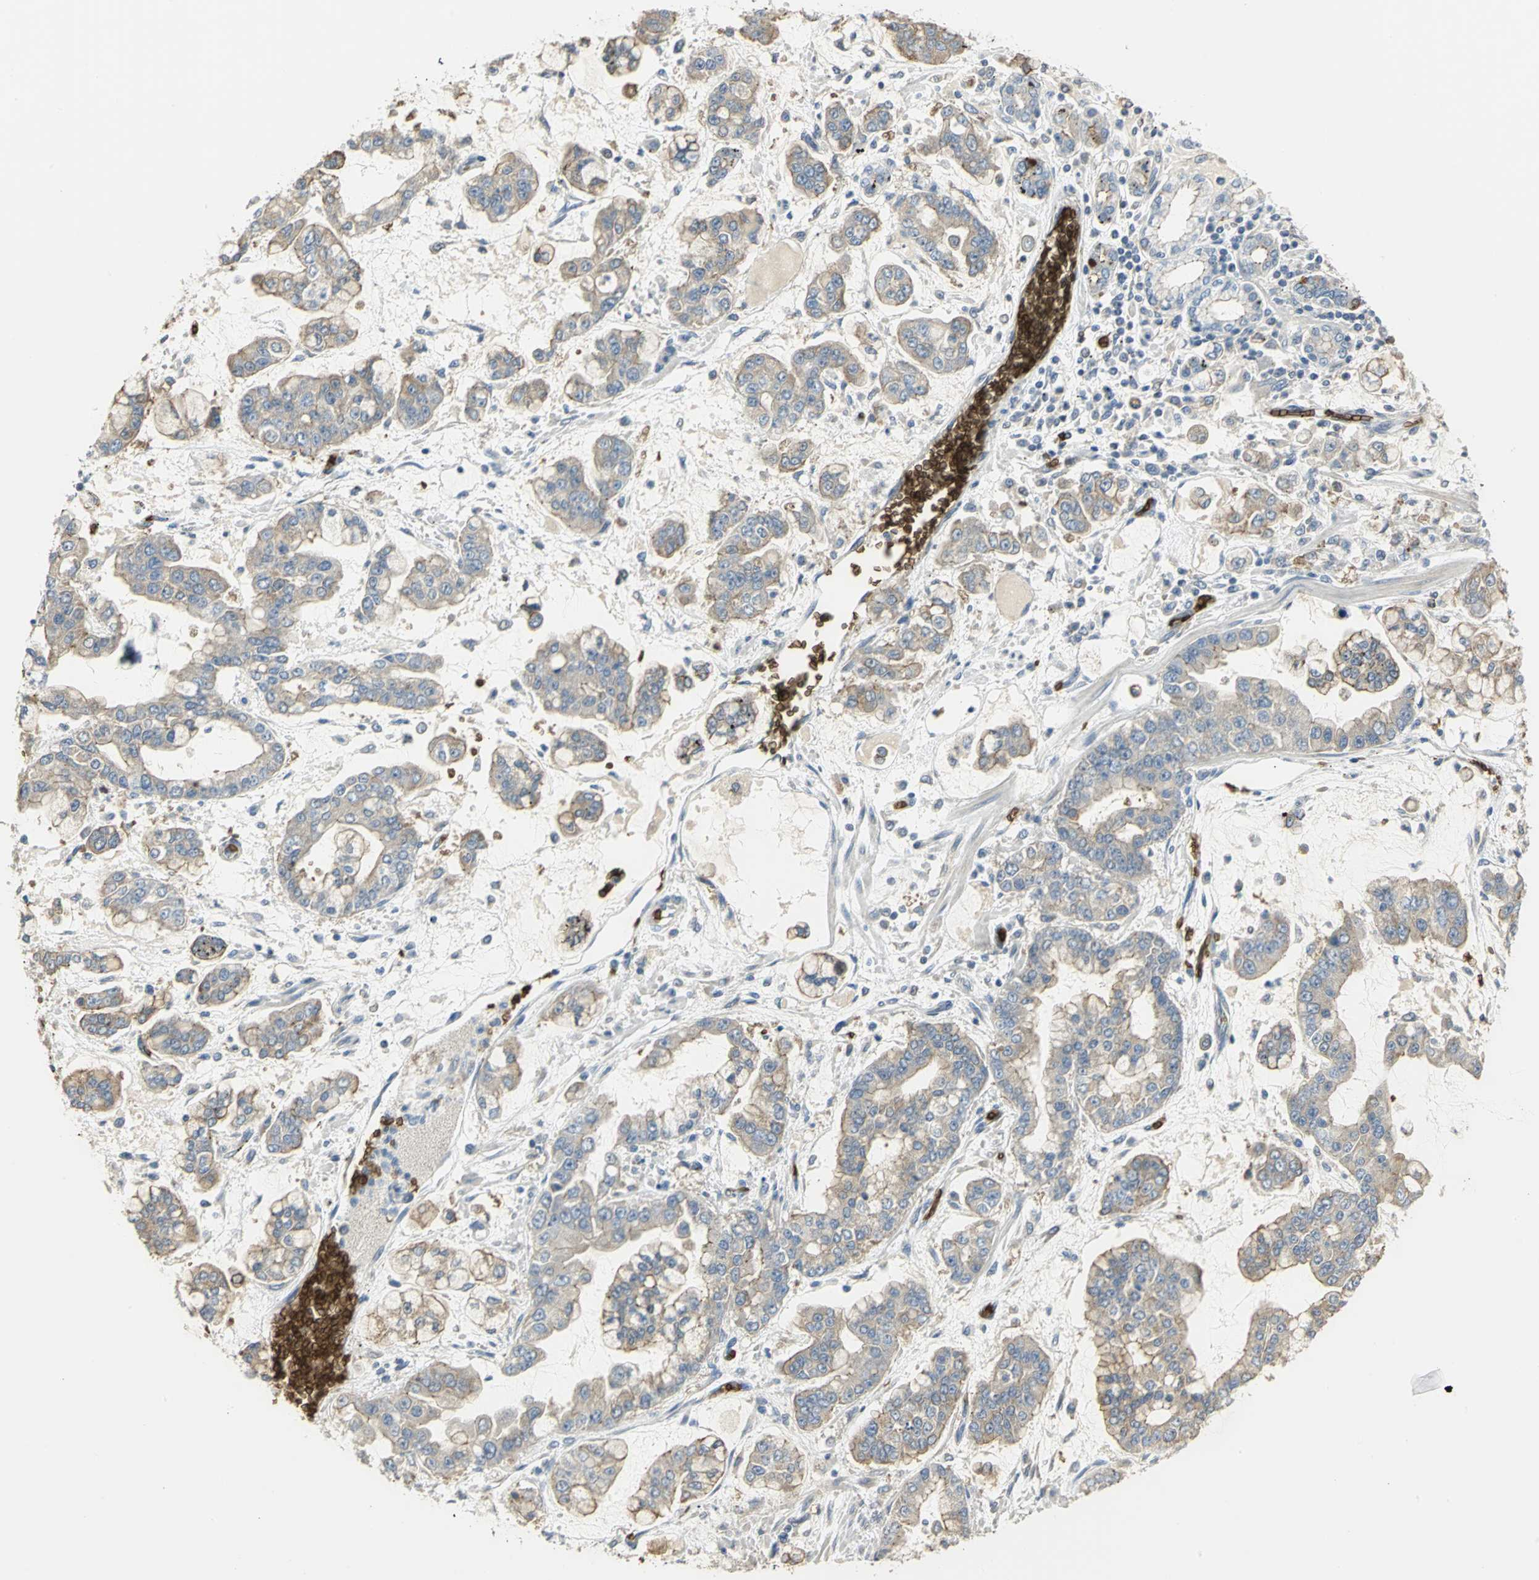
{"staining": {"intensity": "negative", "quantity": "none", "location": "none"}, "tissue": "stomach cancer", "cell_type": "Tumor cells", "image_type": "cancer", "snomed": [{"axis": "morphology", "description": "Normal tissue, NOS"}, {"axis": "morphology", "description": "Adenocarcinoma, NOS"}, {"axis": "topography", "description": "Stomach, upper"}, {"axis": "topography", "description": "Stomach"}], "caption": "Human adenocarcinoma (stomach) stained for a protein using immunohistochemistry (IHC) displays no staining in tumor cells.", "gene": "ANK1", "patient": {"sex": "male", "age": 76}}